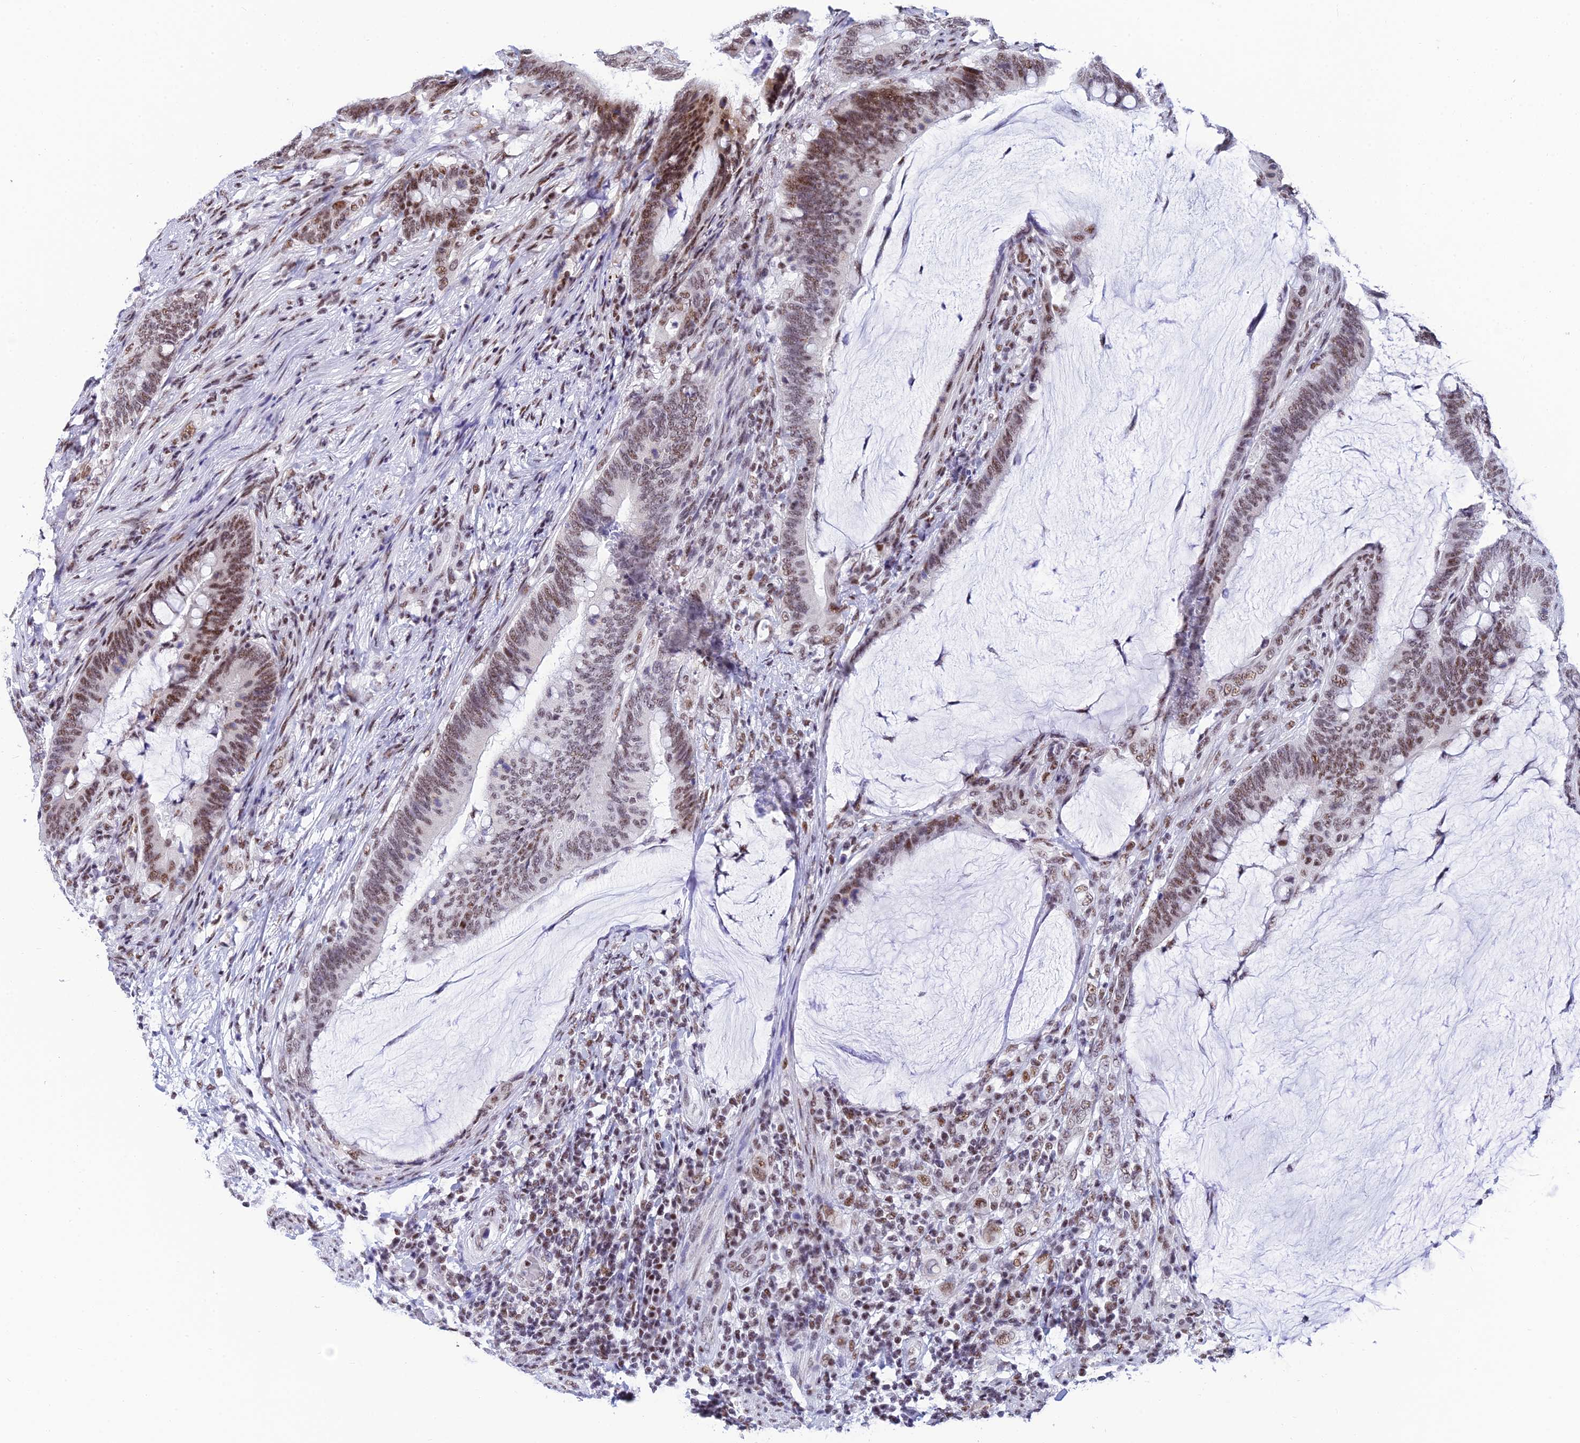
{"staining": {"intensity": "moderate", "quantity": ">75%", "location": "nuclear"}, "tissue": "colorectal cancer", "cell_type": "Tumor cells", "image_type": "cancer", "snomed": [{"axis": "morphology", "description": "Adenocarcinoma, NOS"}, {"axis": "topography", "description": "Colon"}], "caption": "Colorectal cancer (adenocarcinoma) stained with a protein marker shows moderate staining in tumor cells.", "gene": "USP22", "patient": {"sex": "female", "age": 66}}